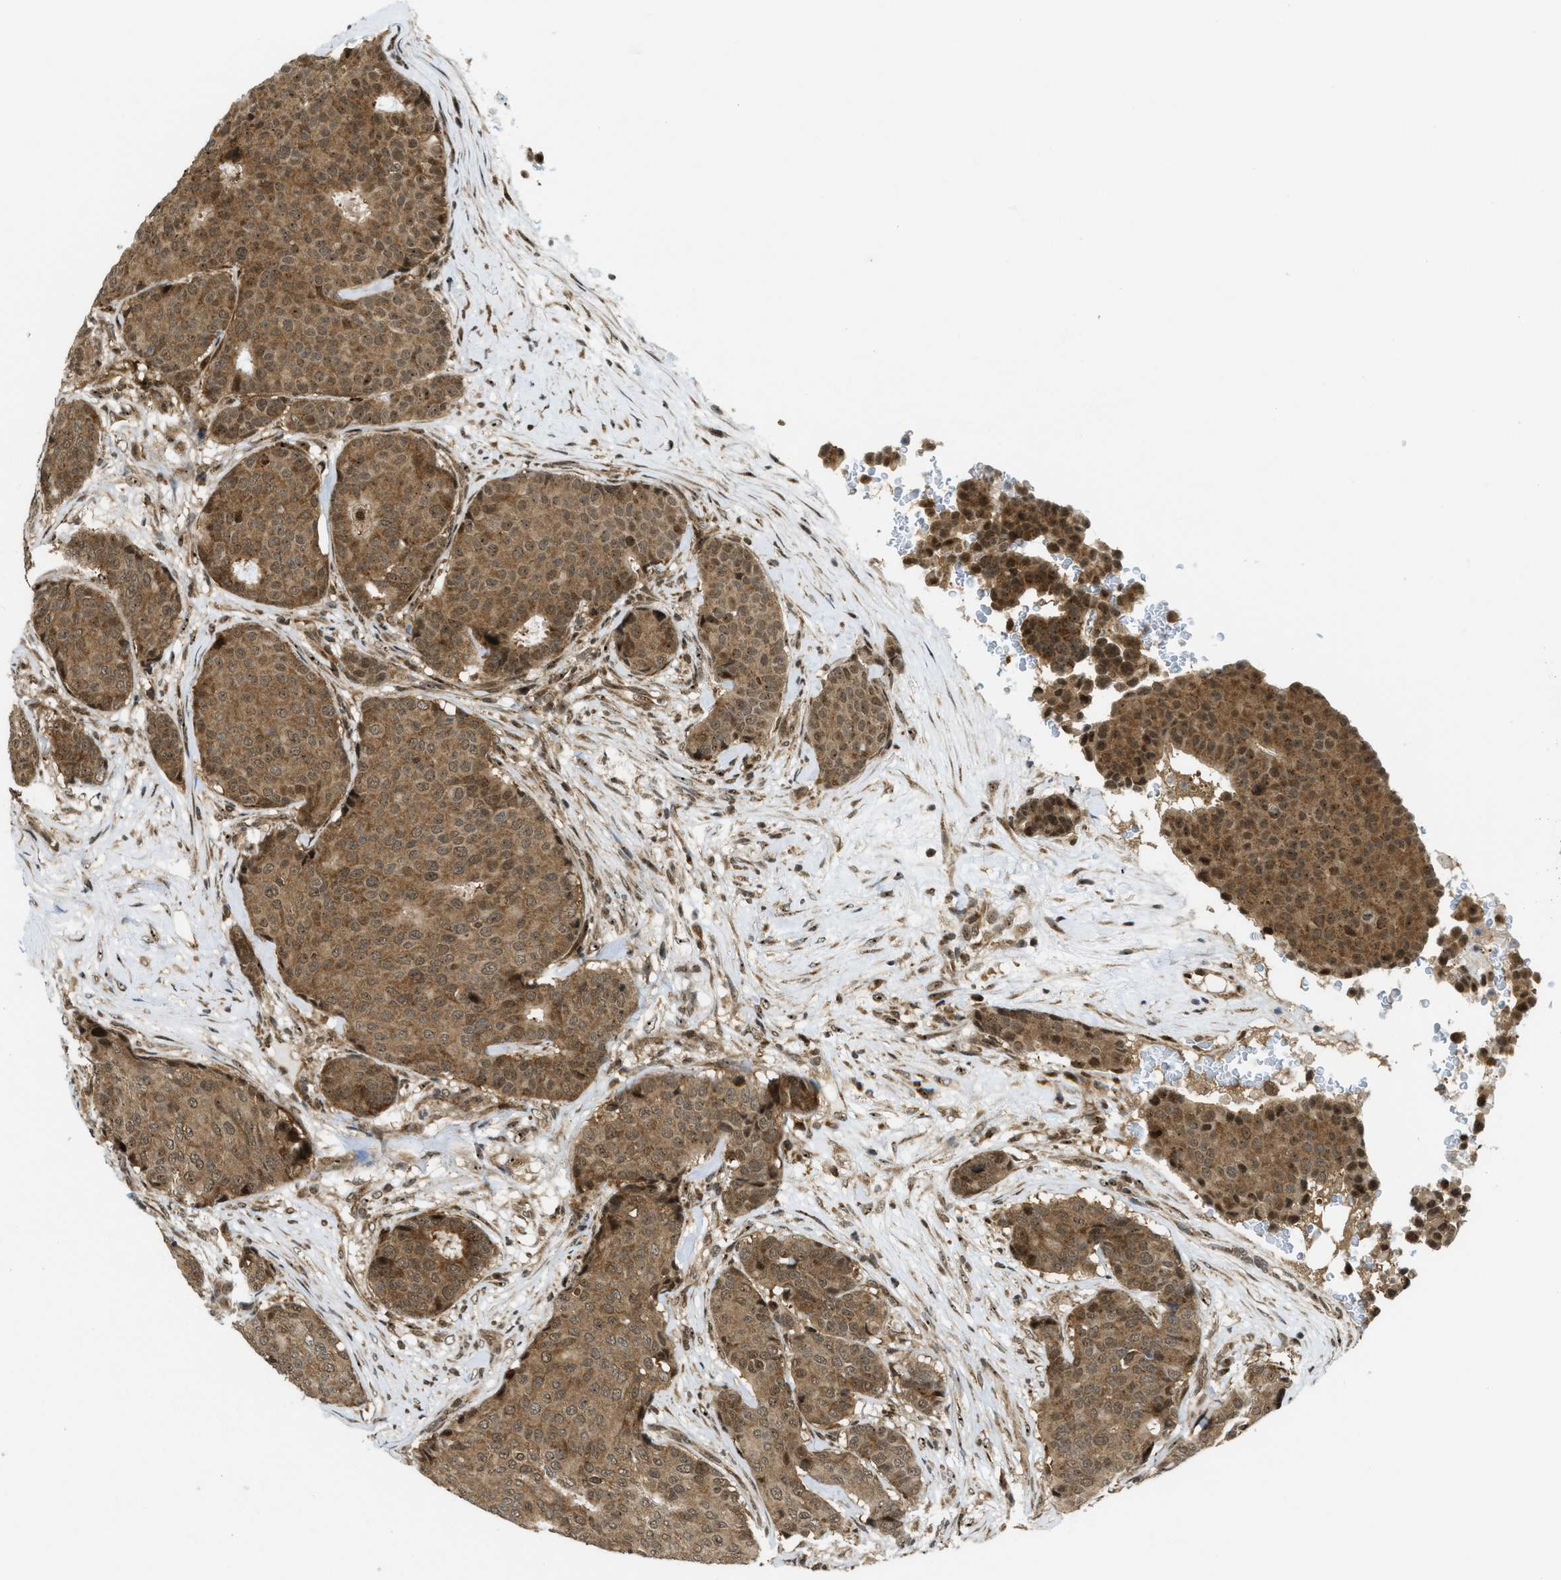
{"staining": {"intensity": "moderate", "quantity": ">75%", "location": "cytoplasmic/membranous,nuclear"}, "tissue": "breast cancer", "cell_type": "Tumor cells", "image_type": "cancer", "snomed": [{"axis": "morphology", "description": "Duct carcinoma"}, {"axis": "topography", "description": "Breast"}], "caption": "Brown immunohistochemical staining in breast cancer (invasive ductal carcinoma) exhibits moderate cytoplasmic/membranous and nuclear positivity in about >75% of tumor cells.", "gene": "TACC1", "patient": {"sex": "female", "age": 75}}